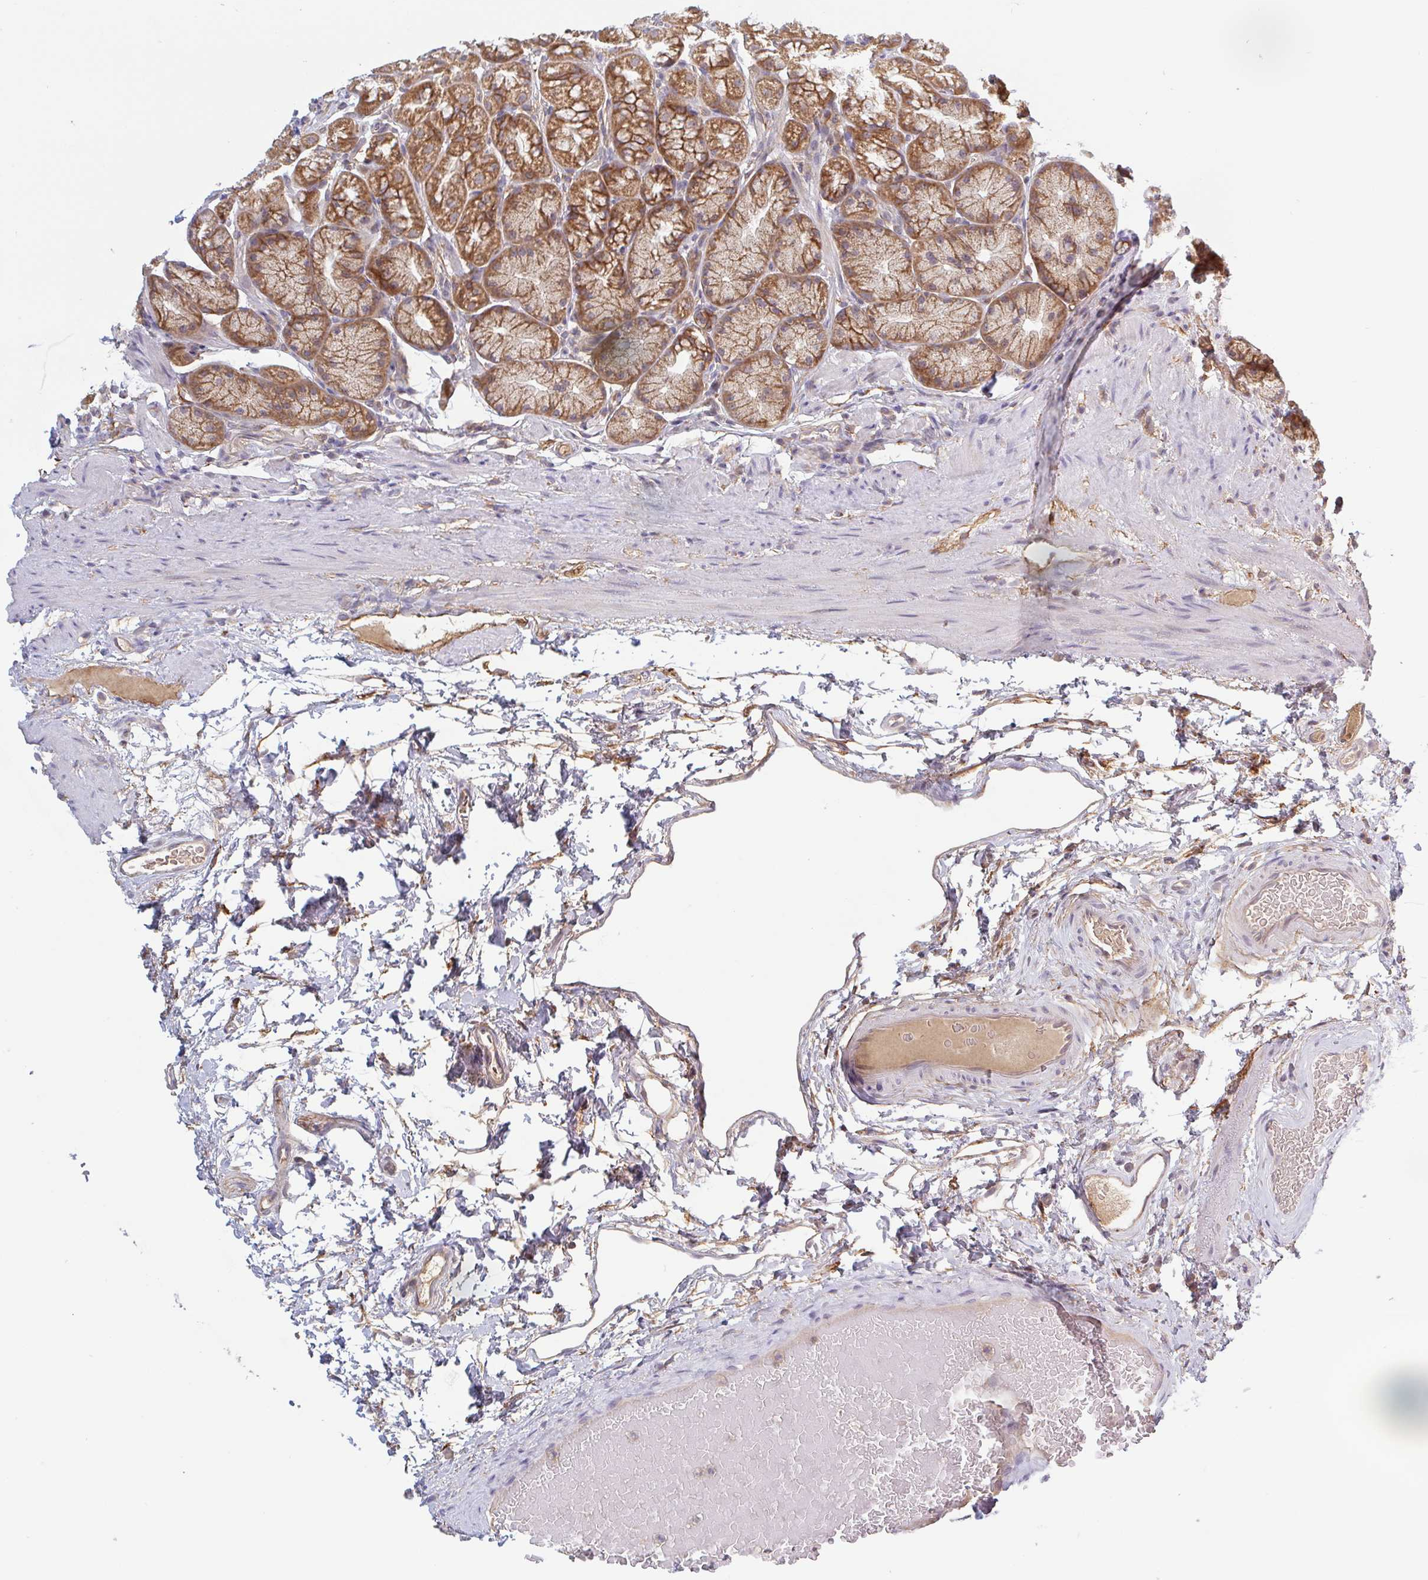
{"staining": {"intensity": "moderate", "quantity": ">75%", "location": "cytoplasmic/membranous"}, "tissue": "stomach", "cell_type": "Glandular cells", "image_type": "normal", "snomed": [{"axis": "morphology", "description": "Normal tissue, NOS"}, {"axis": "topography", "description": "Stomach, lower"}], "caption": "Glandular cells show medium levels of moderate cytoplasmic/membranous expression in approximately >75% of cells in benign stomach. Immunohistochemistry stains the protein of interest in brown and the nuclei are stained blue.", "gene": "SURF1", "patient": {"sex": "male", "age": 67}}